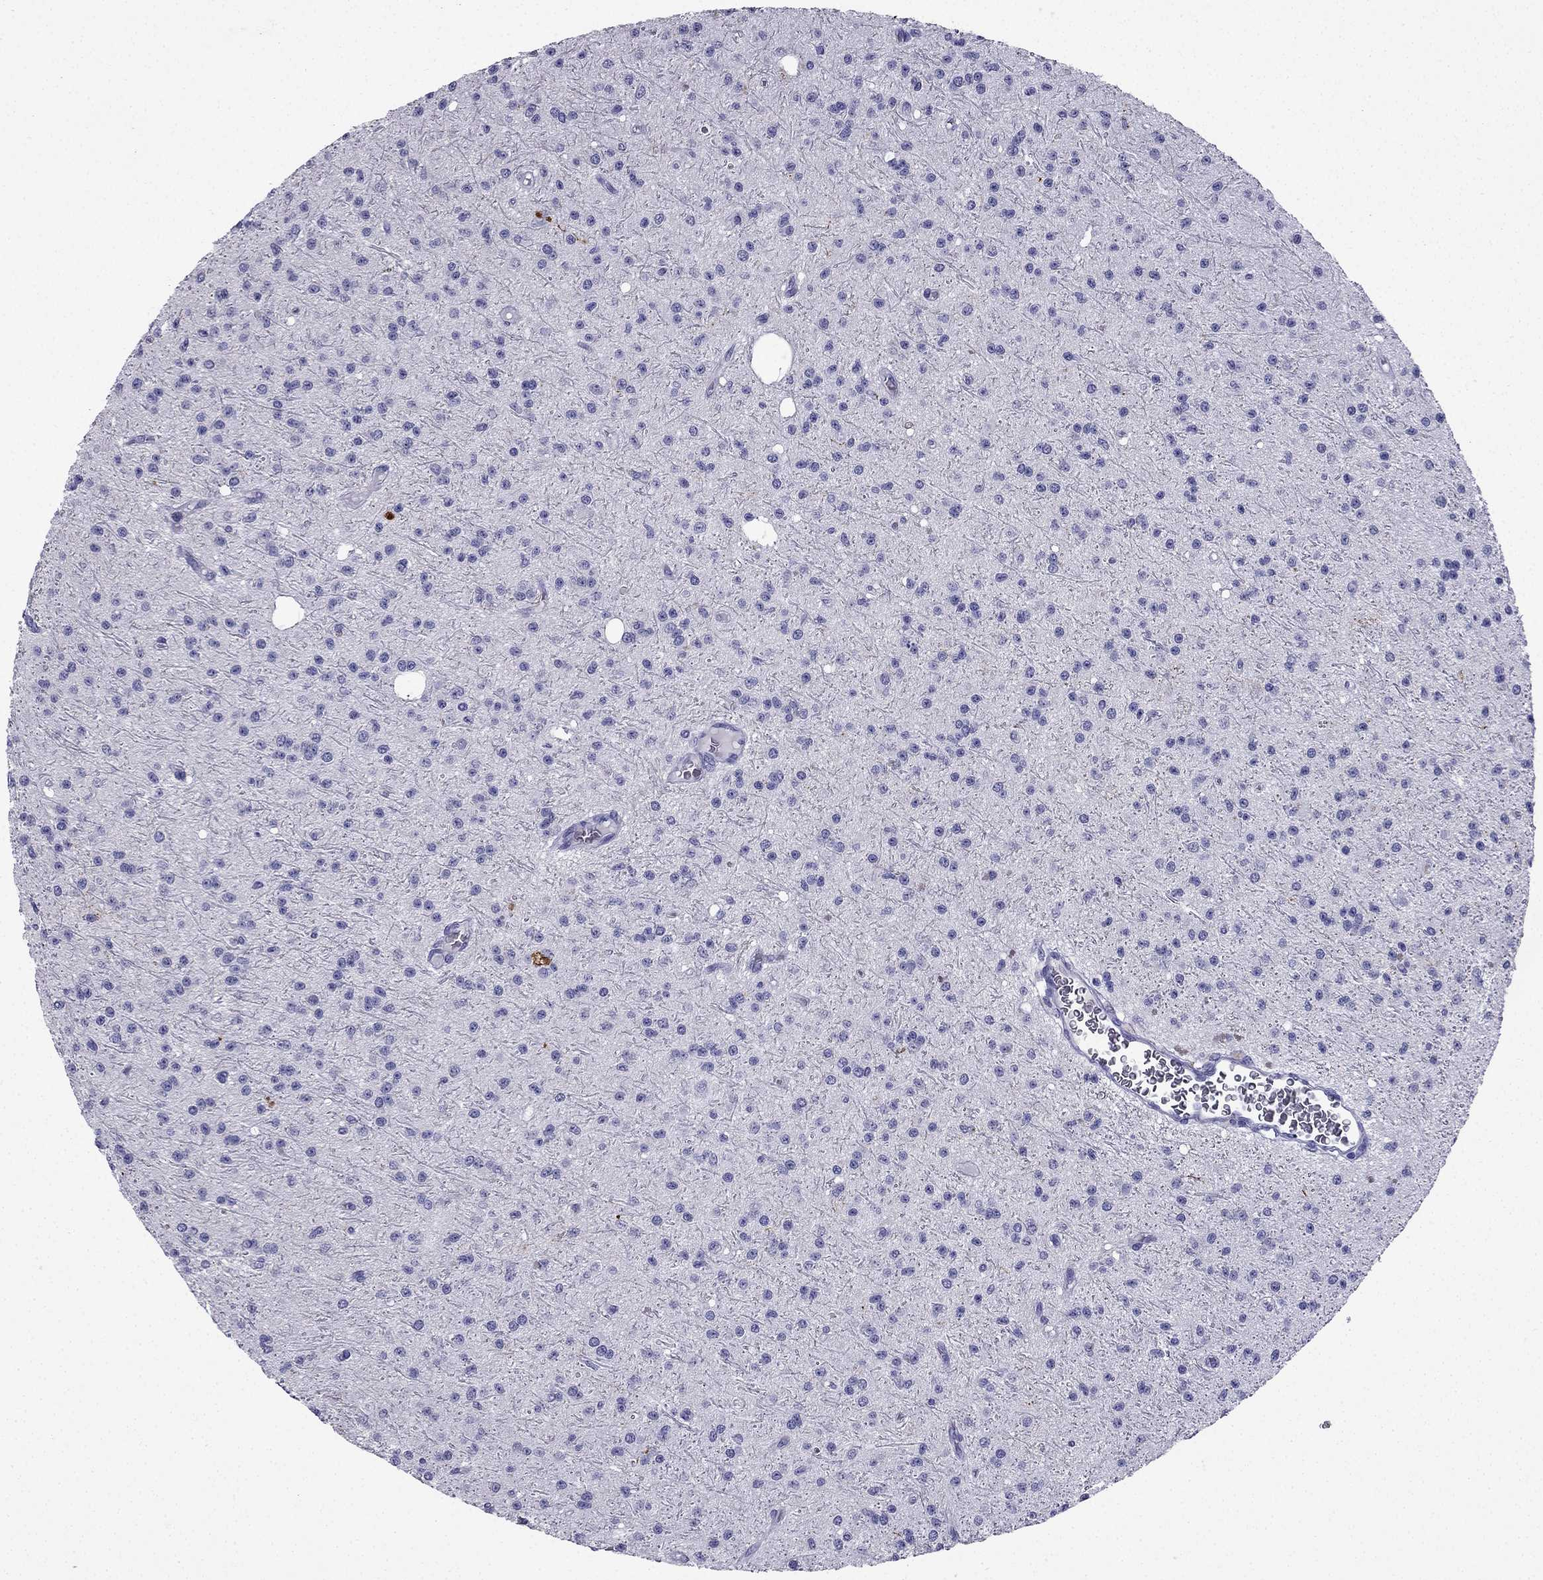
{"staining": {"intensity": "negative", "quantity": "none", "location": "none"}, "tissue": "glioma", "cell_type": "Tumor cells", "image_type": "cancer", "snomed": [{"axis": "morphology", "description": "Glioma, malignant, Low grade"}, {"axis": "topography", "description": "Brain"}], "caption": "The histopathology image displays no significant expression in tumor cells of malignant glioma (low-grade). (IHC, brightfield microscopy, high magnification).", "gene": "NPTX1", "patient": {"sex": "male", "age": 27}}